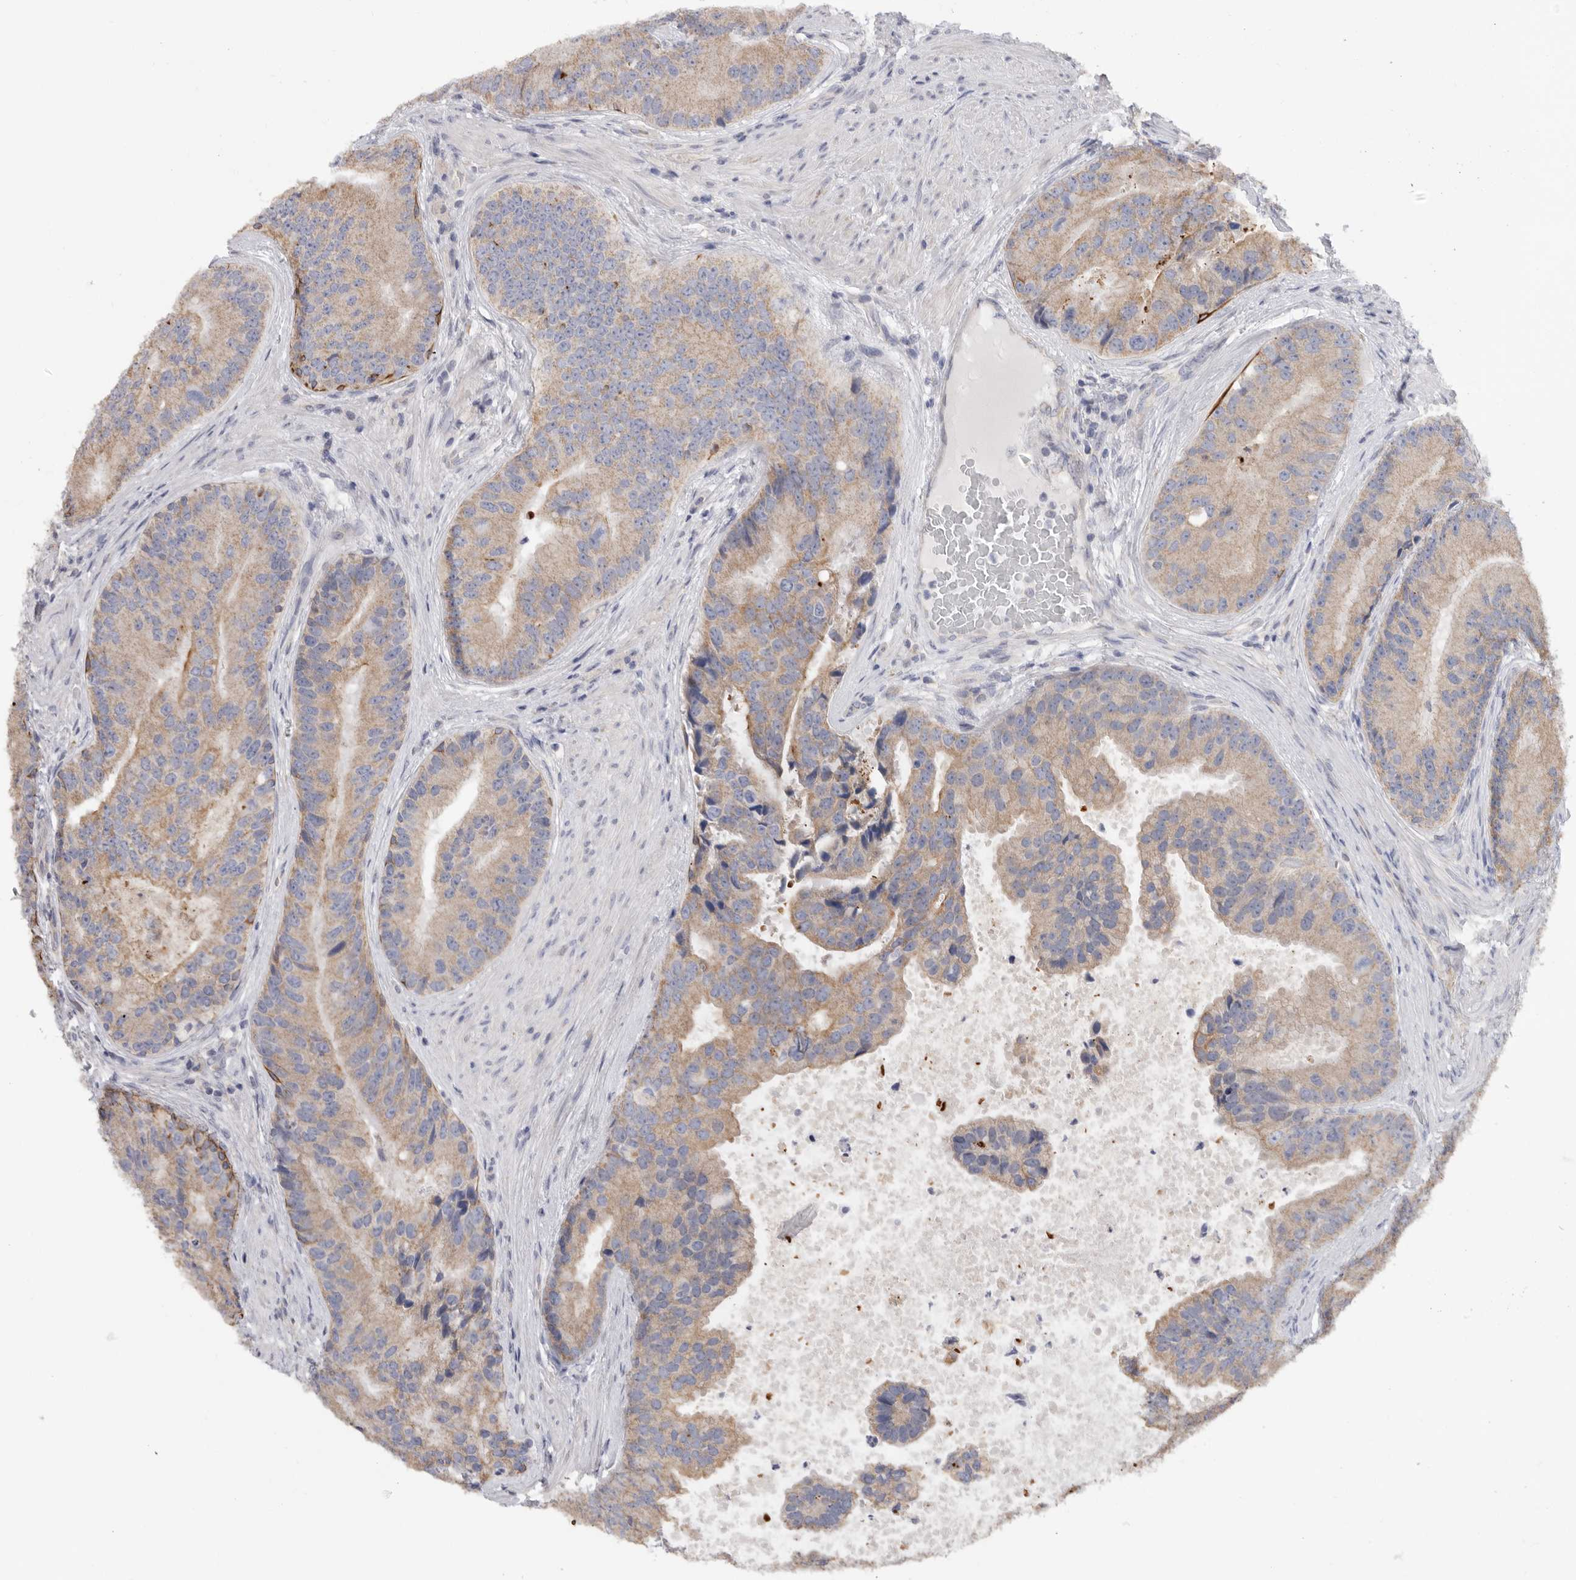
{"staining": {"intensity": "weak", "quantity": "25%-75%", "location": "cytoplasmic/membranous"}, "tissue": "prostate cancer", "cell_type": "Tumor cells", "image_type": "cancer", "snomed": [{"axis": "morphology", "description": "Adenocarcinoma, High grade"}, {"axis": "topography", "description": "Prostate"}], "caption": "Prostate cancer (adenocarcinoma (high-grade)) tissue displays weak cytoplasmic/membranous positivity in about 25%-75% of tumor cells", "gene": "MTFR1L", "patient": {"sex": "male", "age": 70}}